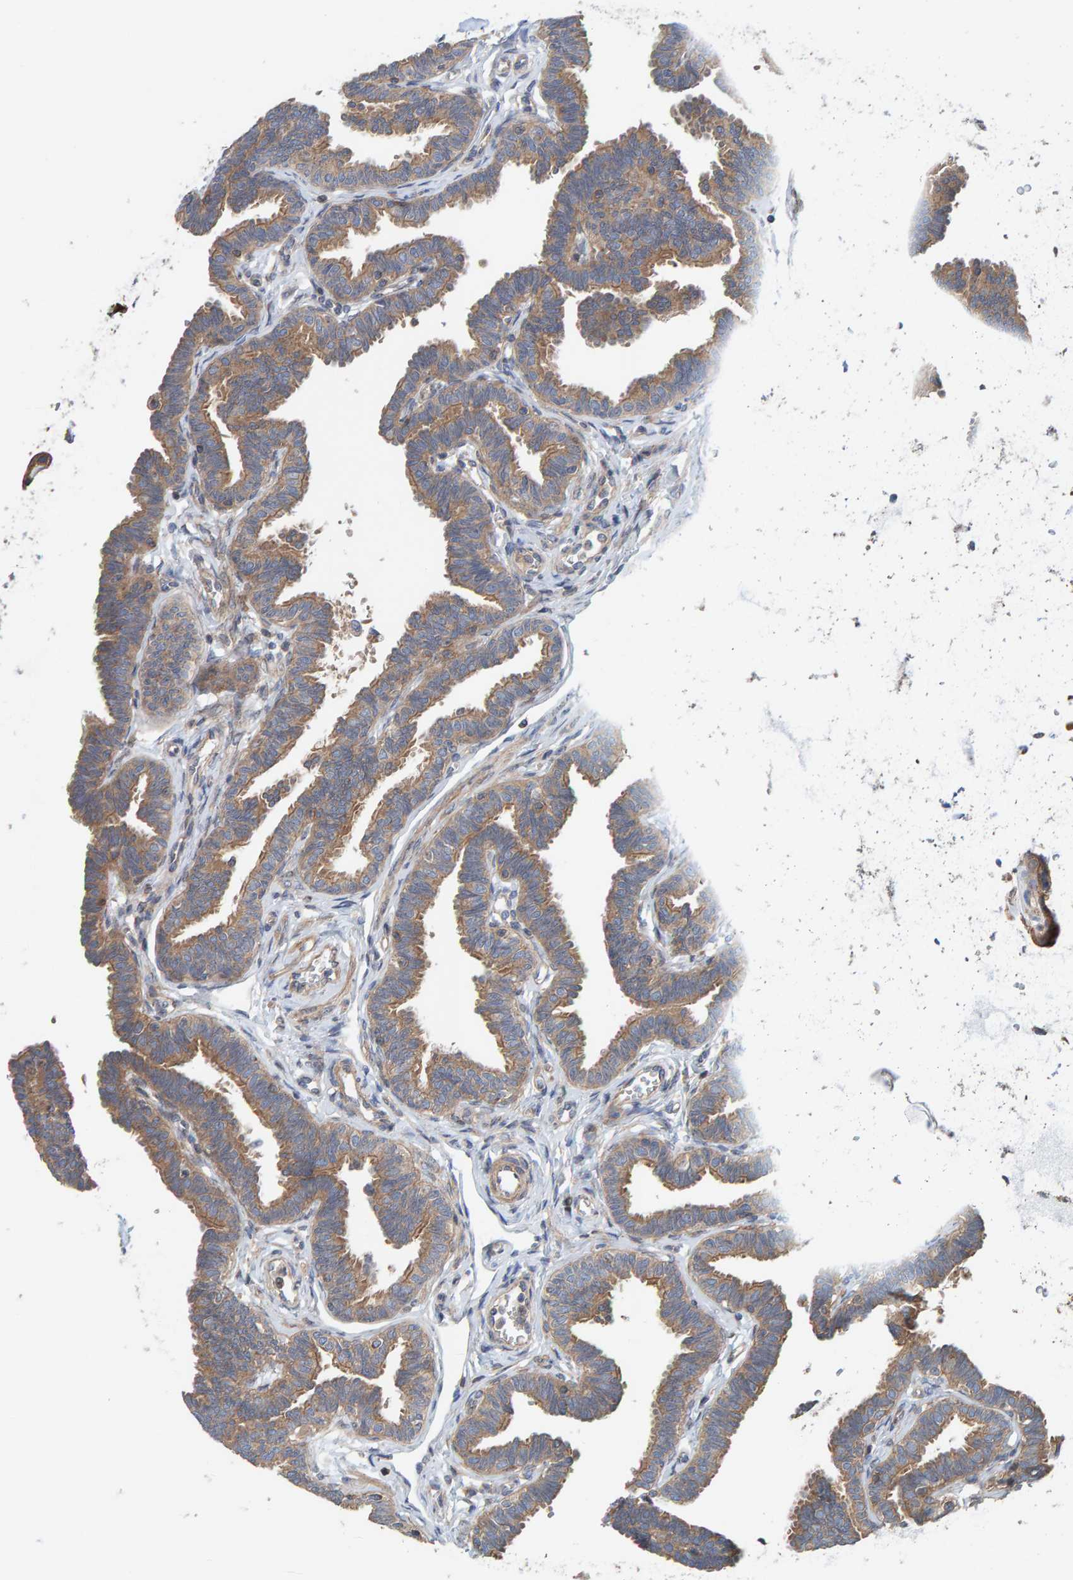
{"staining": {"intensity": "moderate", "quantity": ">75%", "location": "cytoplasmic/membranous"}, "tissue": "fallopian tube", "cell_type": "Glandular cells", "image_type": "normal", "snomed": [{"axis": "morphology", "description": "Normal tissue, NOS"}, {"axis": "topography", "description": "Fallopian tube"}, {"axis": "topography", "description": "Ovary"}], "caption": "Immunohistochemical staining of unremarkable fallopian tube reveals moderate cytoplasmic/membranous protein positivity in approximately >75% of glandular cells. (brown staining indicates protein expression, while blue staining denotes nuclei).", "gene": "UBAP1", "patient": {"sex": "female", "age": 23}}